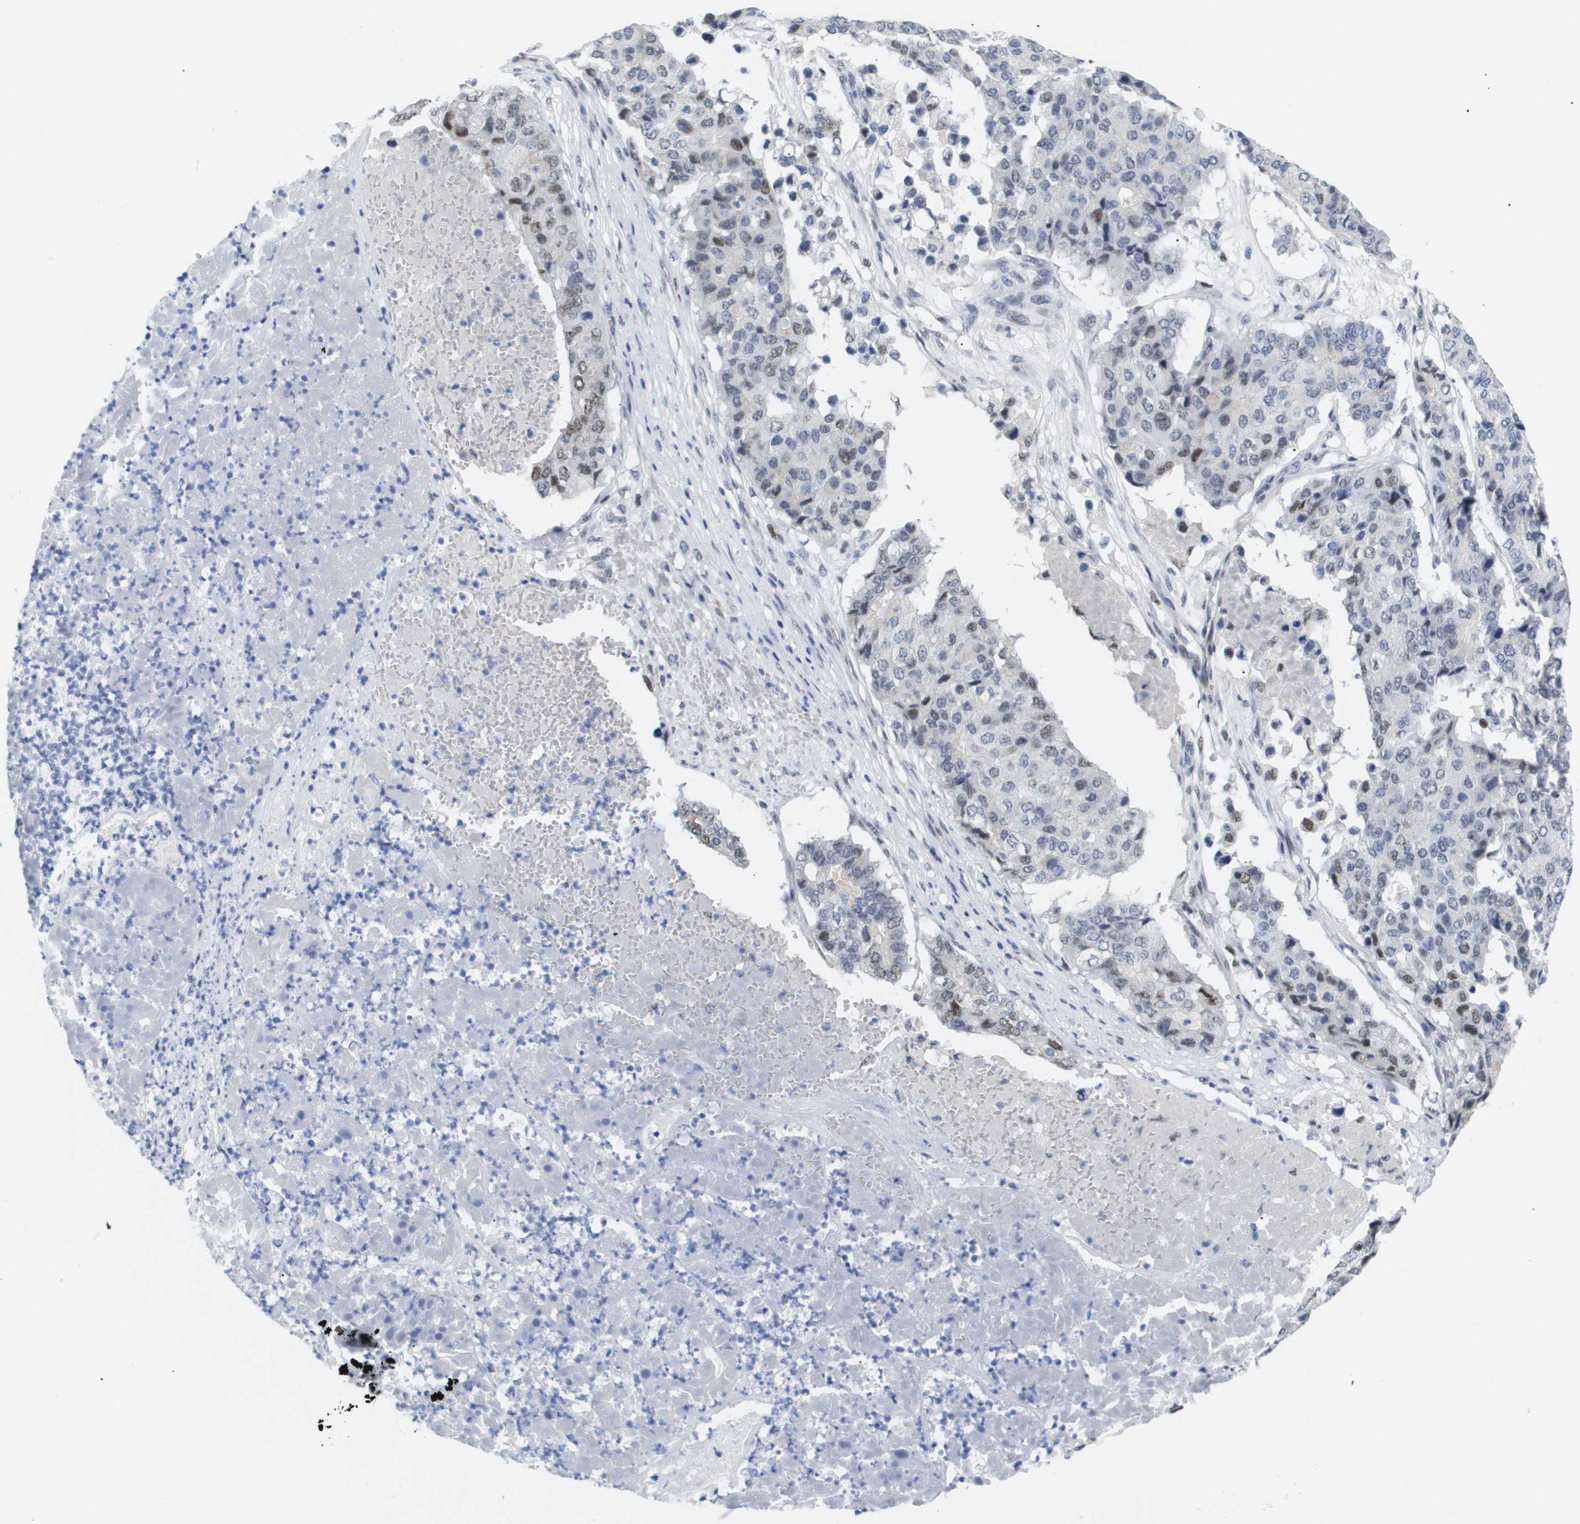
{"staining": {"intensity": "moderate", "quantity": "<25%", "location": "nuclear"}, "tissue": "pancreatic cancer", "cell_type": "Tumor cells", "image_type": "cancer", "snomed": [{"axis": "morphology", "description": "Adenocarcinoma, NOS"}, {"axis": "topography", "description": "Pancreas"}], "caption": "A low amount of moderate nuclear staining is present in approximately <25% of tumor cells in adenocarcinoma (pancreatic) tissue.", "gene": "PPARD", "patient": {"sex": "male", "age": 50}}